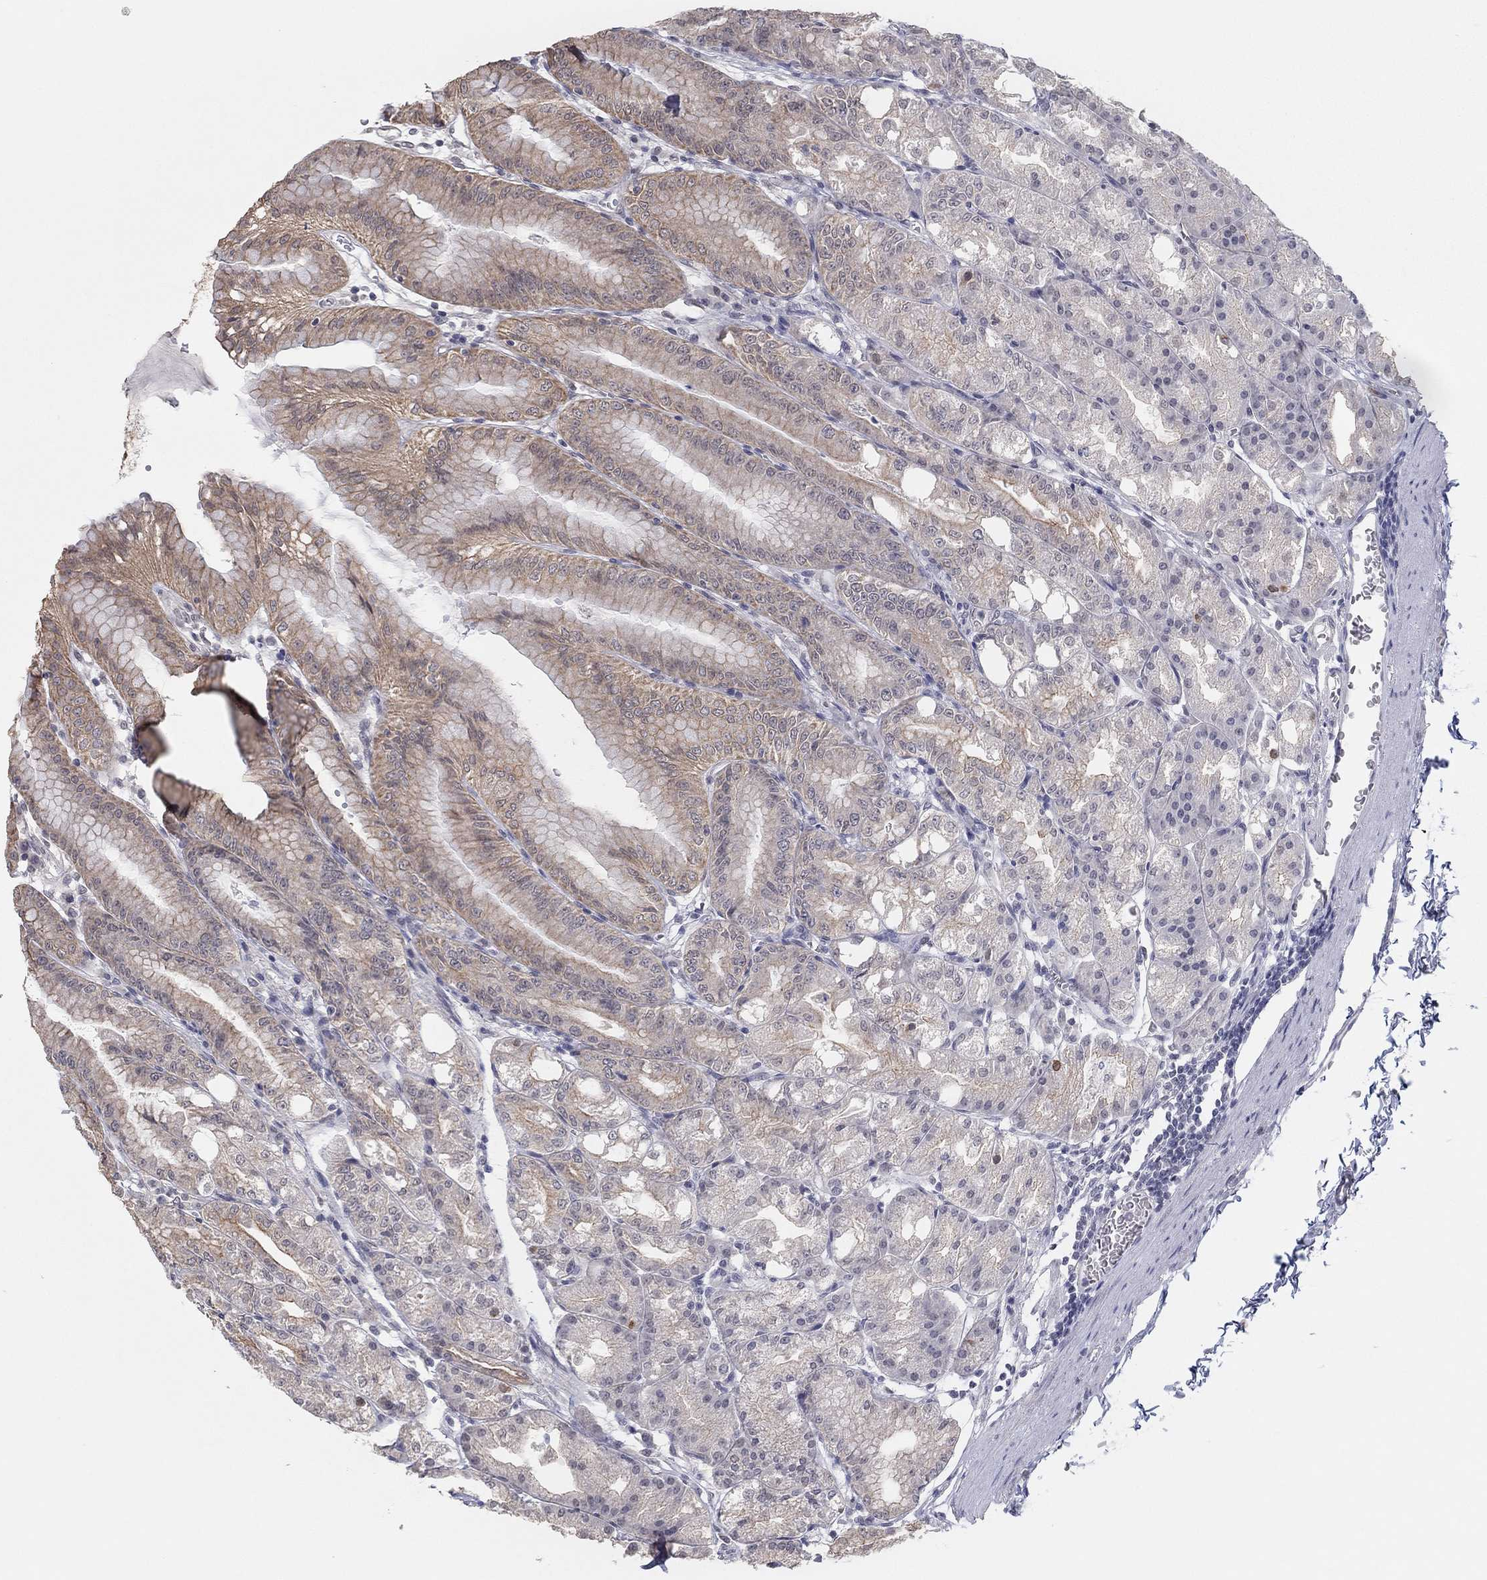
{"staining": {"intensity": "weak", "quantity": "25%-75%", "location": "cytoplasmic/membranous"}, "tissue": "stomach", "cell_type": "Glandular cells", "image_type": "normal", "snomed": [{"axis": "morphology", "description": "Normal tissue, NOS"}, {"axis": "topography", "description": "Stomach"}], "caption": "About 25%-75% of glandular cells in unremarkable stomach display weak cytoplasmic/membranous protein expression as visualized by brown immunohistochemical staining.", "gene": "SLC22A2", "patient": {"sex": "male", "age": 71}}